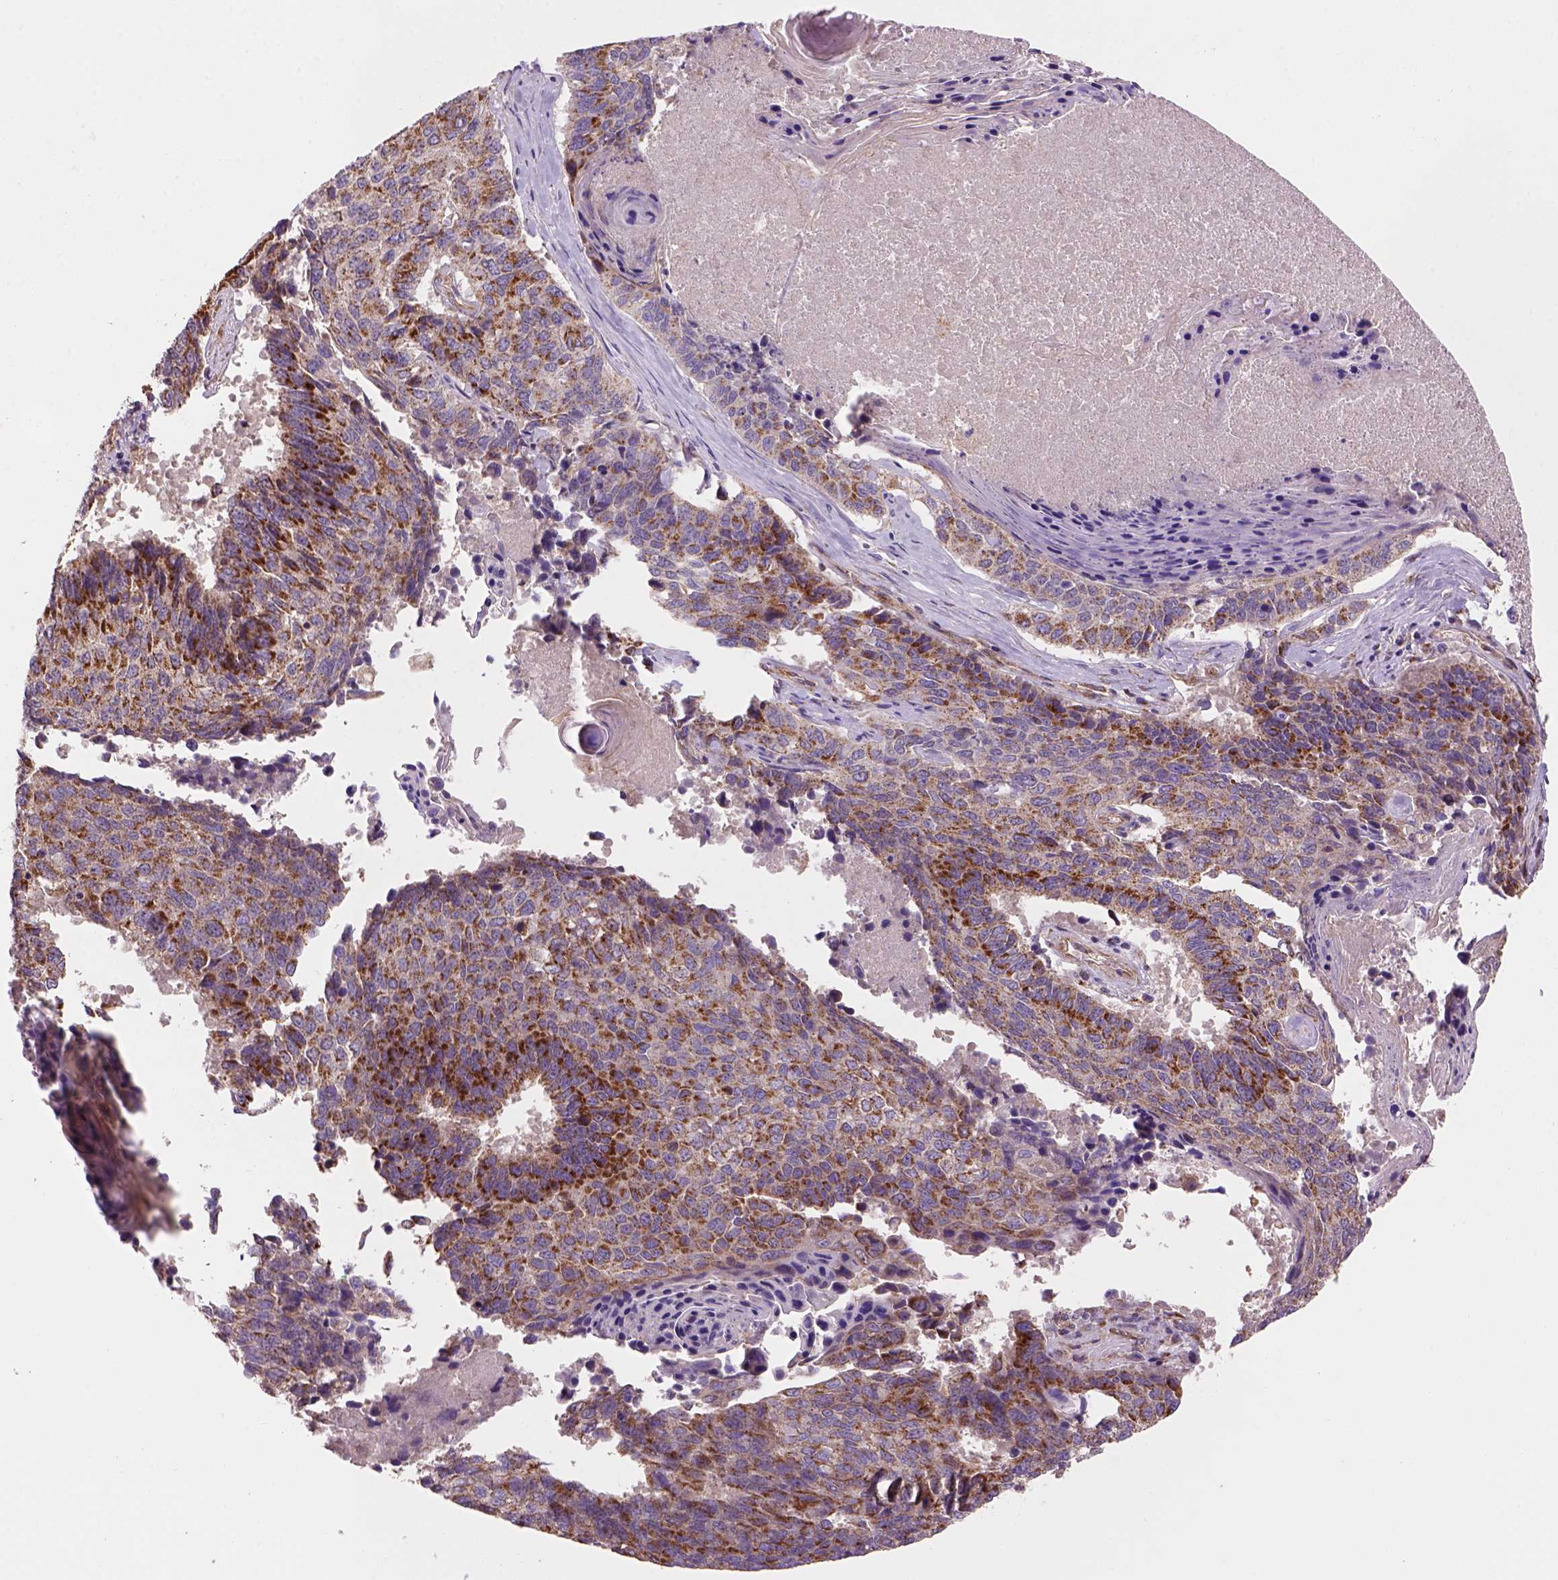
{"staining": {"intensity": "strong", "quantity": "<25%", "location": "cytoplasmic/membranous"}, "tissue": "lung cancer", "cell_type": "Tumor cells", "image_type": "cancer", "snomed": [{"axis": "morphology", "description": "Squamous cell carcinoma, NOS"}, {"axis": "topography", "description": "Lung"}], "caption": "Tumor cells exhibit medium levels of strong cytoplasmic/membranous positivity in about <25% of cells in human squamous cell carcinoma (lung).", "gene": "WARS2", "patient": {"sex": "male", "age": 73}}